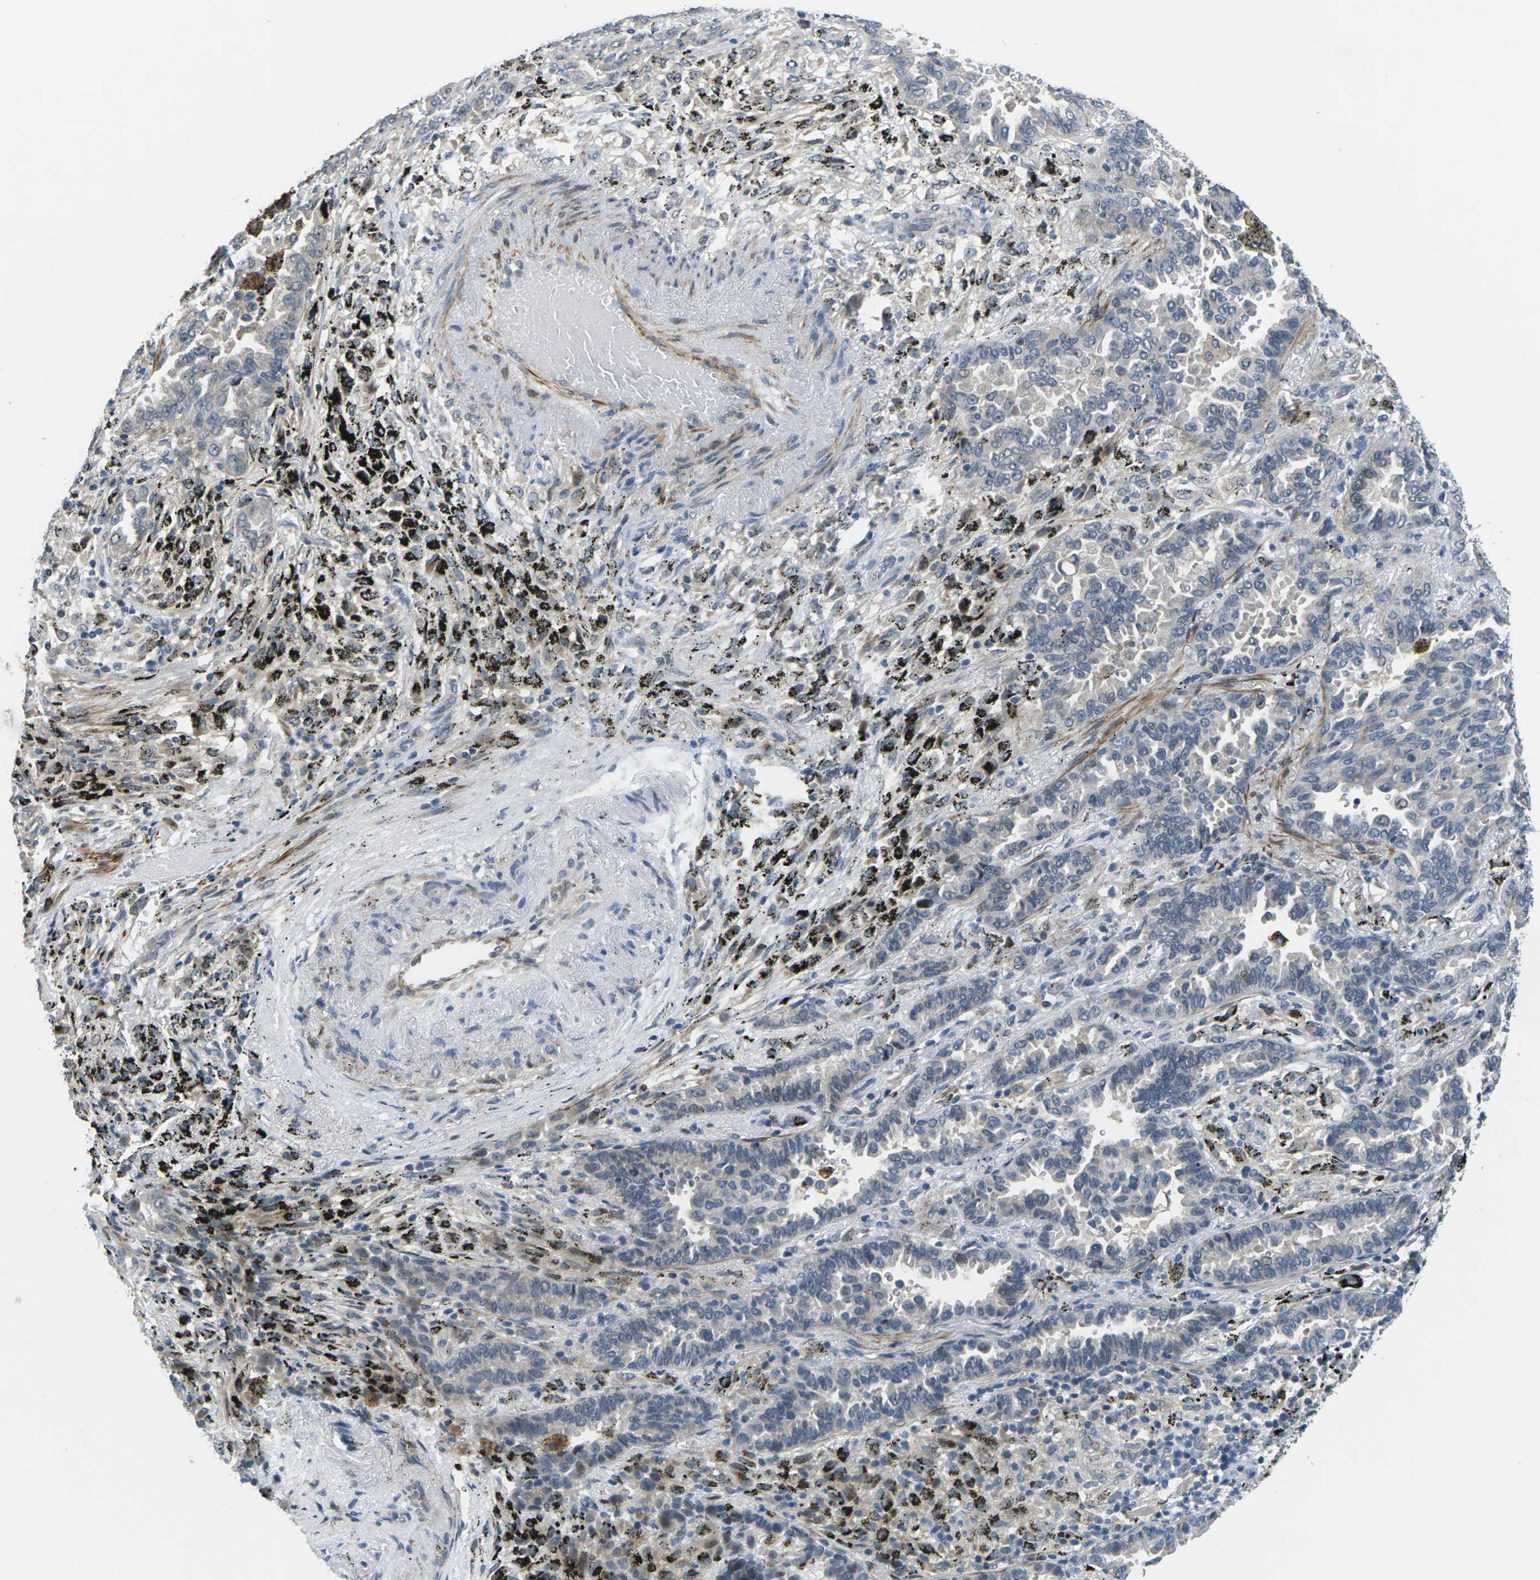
{"staining": {"intensity": "negative", "quantity": "none", "location": "none"}, "tissue": "lung cancer", "cell_type": "Tumor cells", "image_type": "cancer", "snomed": [{"axis": "morphology", "description": "Normal tissue, NOS"}, {"axis": "morphology", "description": "Adenocarcinoma, NOS"}, {"axis": "topography", "description": "Lung"}], "caption": "Adenocarcinoma (lung) was stained to show a protein in brown. There is no significant positivity in tumor cells.", "gene": "SLC13A3", "patient": {"sex": "male", "age": 59}}